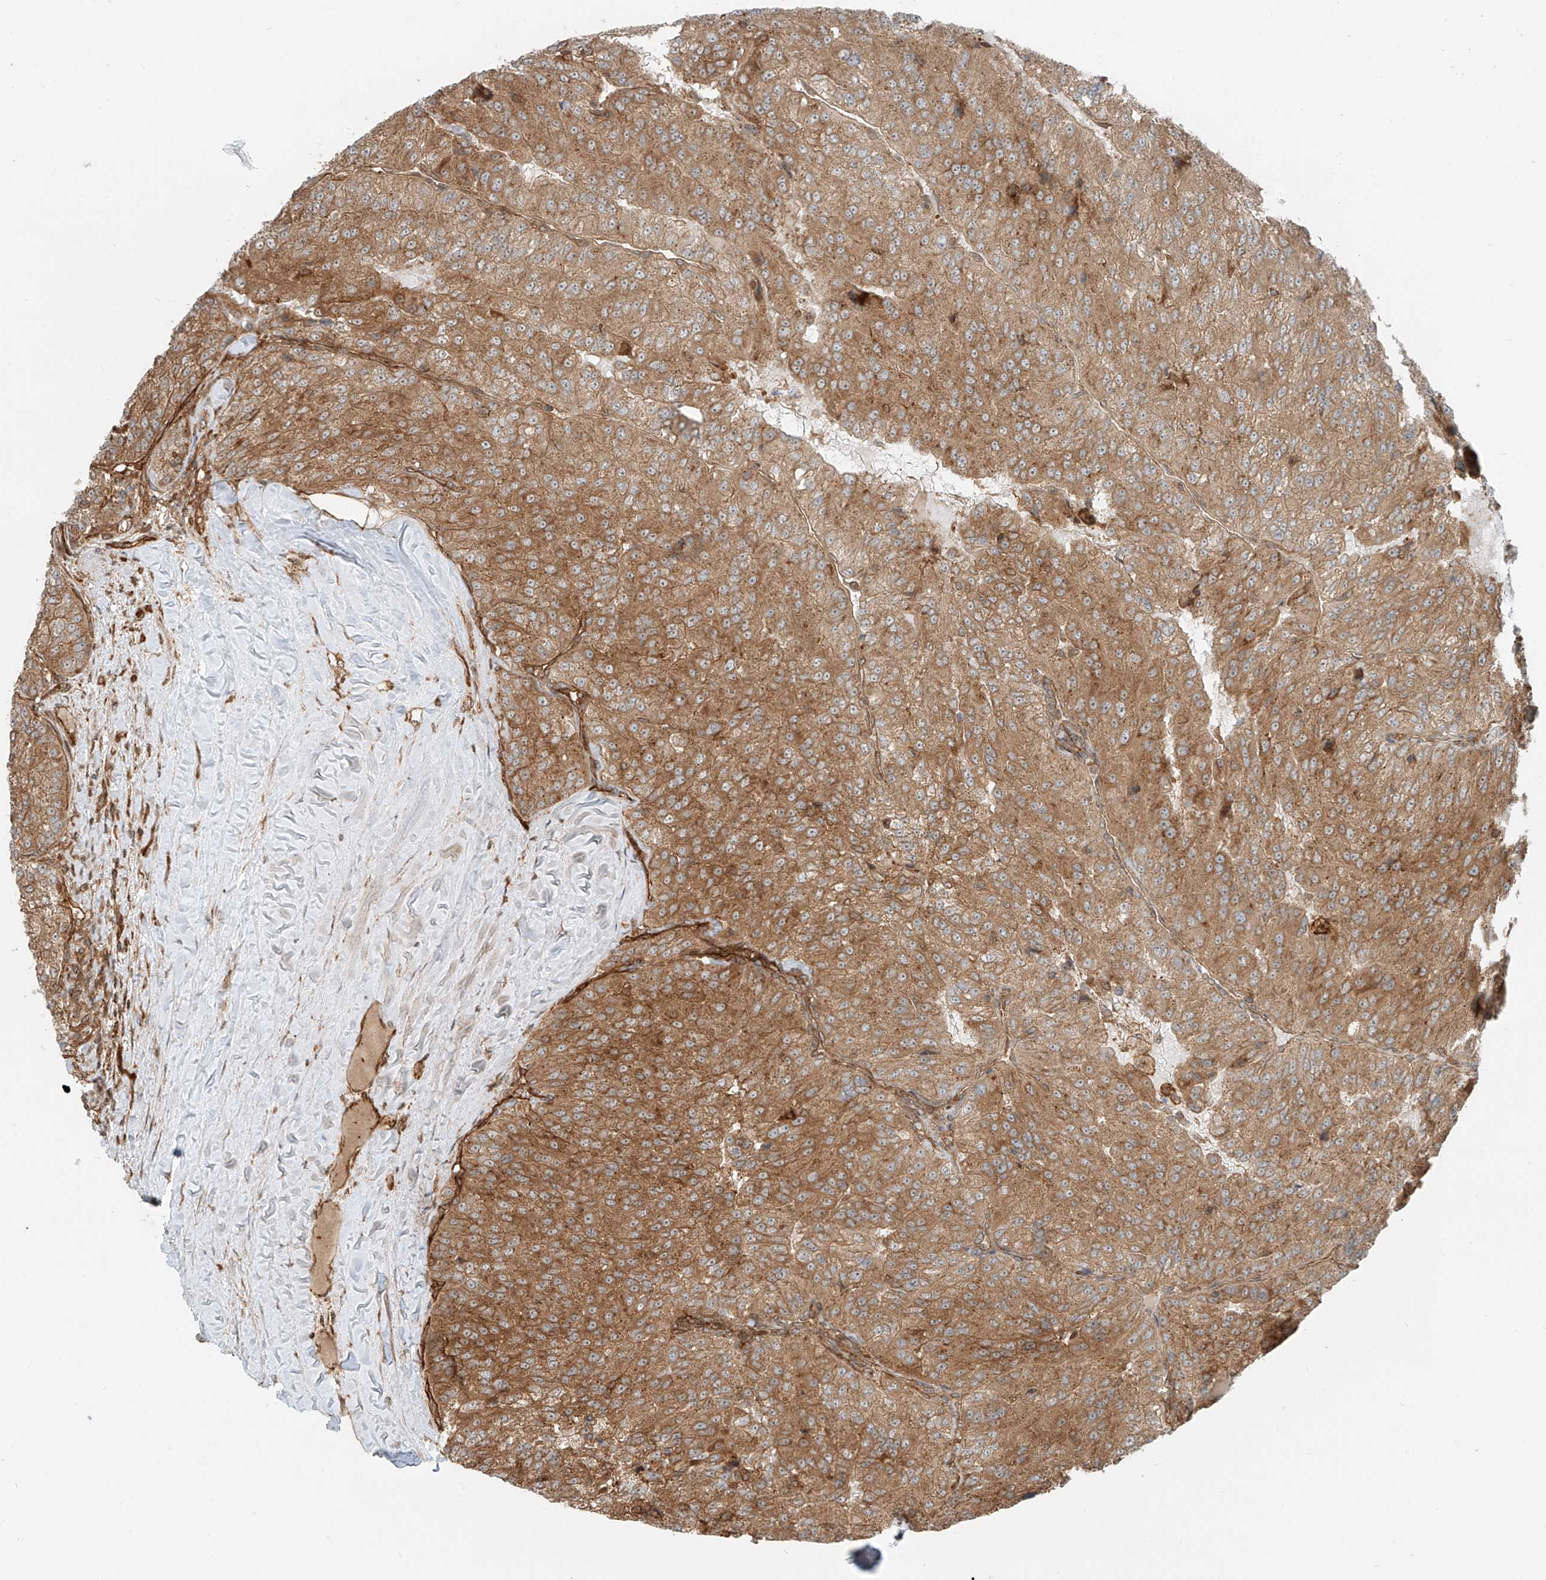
{"staining": {"intensity": "moderate", "quantity": ">75%", "location": "cytoplasmic/membranous"}, "tissue": "renal cancer", "cell_type": "Tumor cells", "image_type": "cancer", "snomed": [{"axis": "morphology", "description": "Adenocarcinoma, NOS"}, {"axis": "topography", "description": "Kidney"}], "caption": "Tumor cells exhibit medium levels of moderate cytoplasmic/membranous staining in approximately >75% of cells in renal cancer.", "gene": "USP48", "patient": {"sex": "female", "age": 63}}